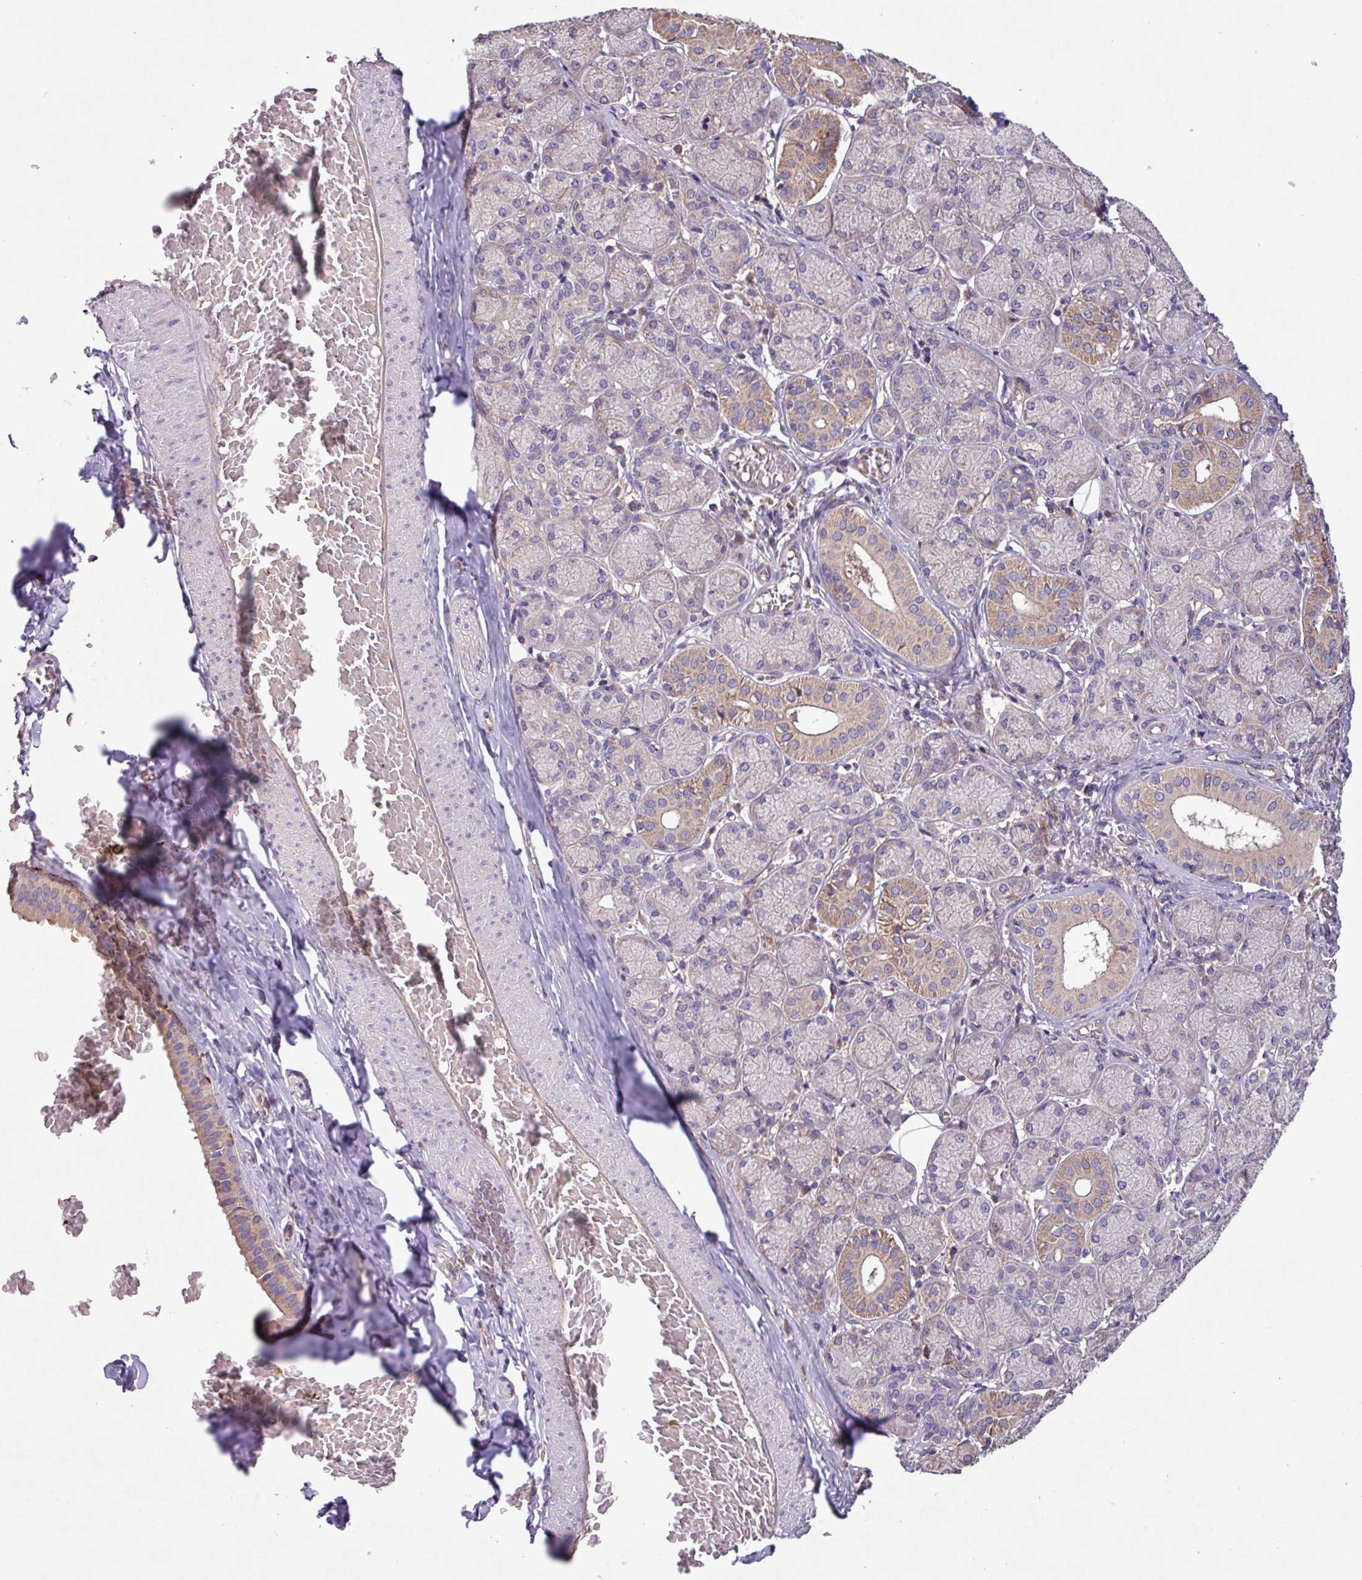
{"staining": {"intensity": "negative", "quantity": "none", "location": "none"}, "tissue": "adipose tissue", "cell_type": "Adipocytes", "image_type": "normal", "snomed": [{"axis": "morphology", "description": "Normal tissue, NOS"}, {"axis": "topography", "description": "Salivary gland"}, {"axis": "topography", "description": "Peripheral nerve tissue"}], "caption": "Human adipose tissue stained for a protein using immunohistochemistry (IHC) exhibits no positivity in adipocytes.", "gene": "PTPRQ", "patient": {"sex": "female", "age": 24}}